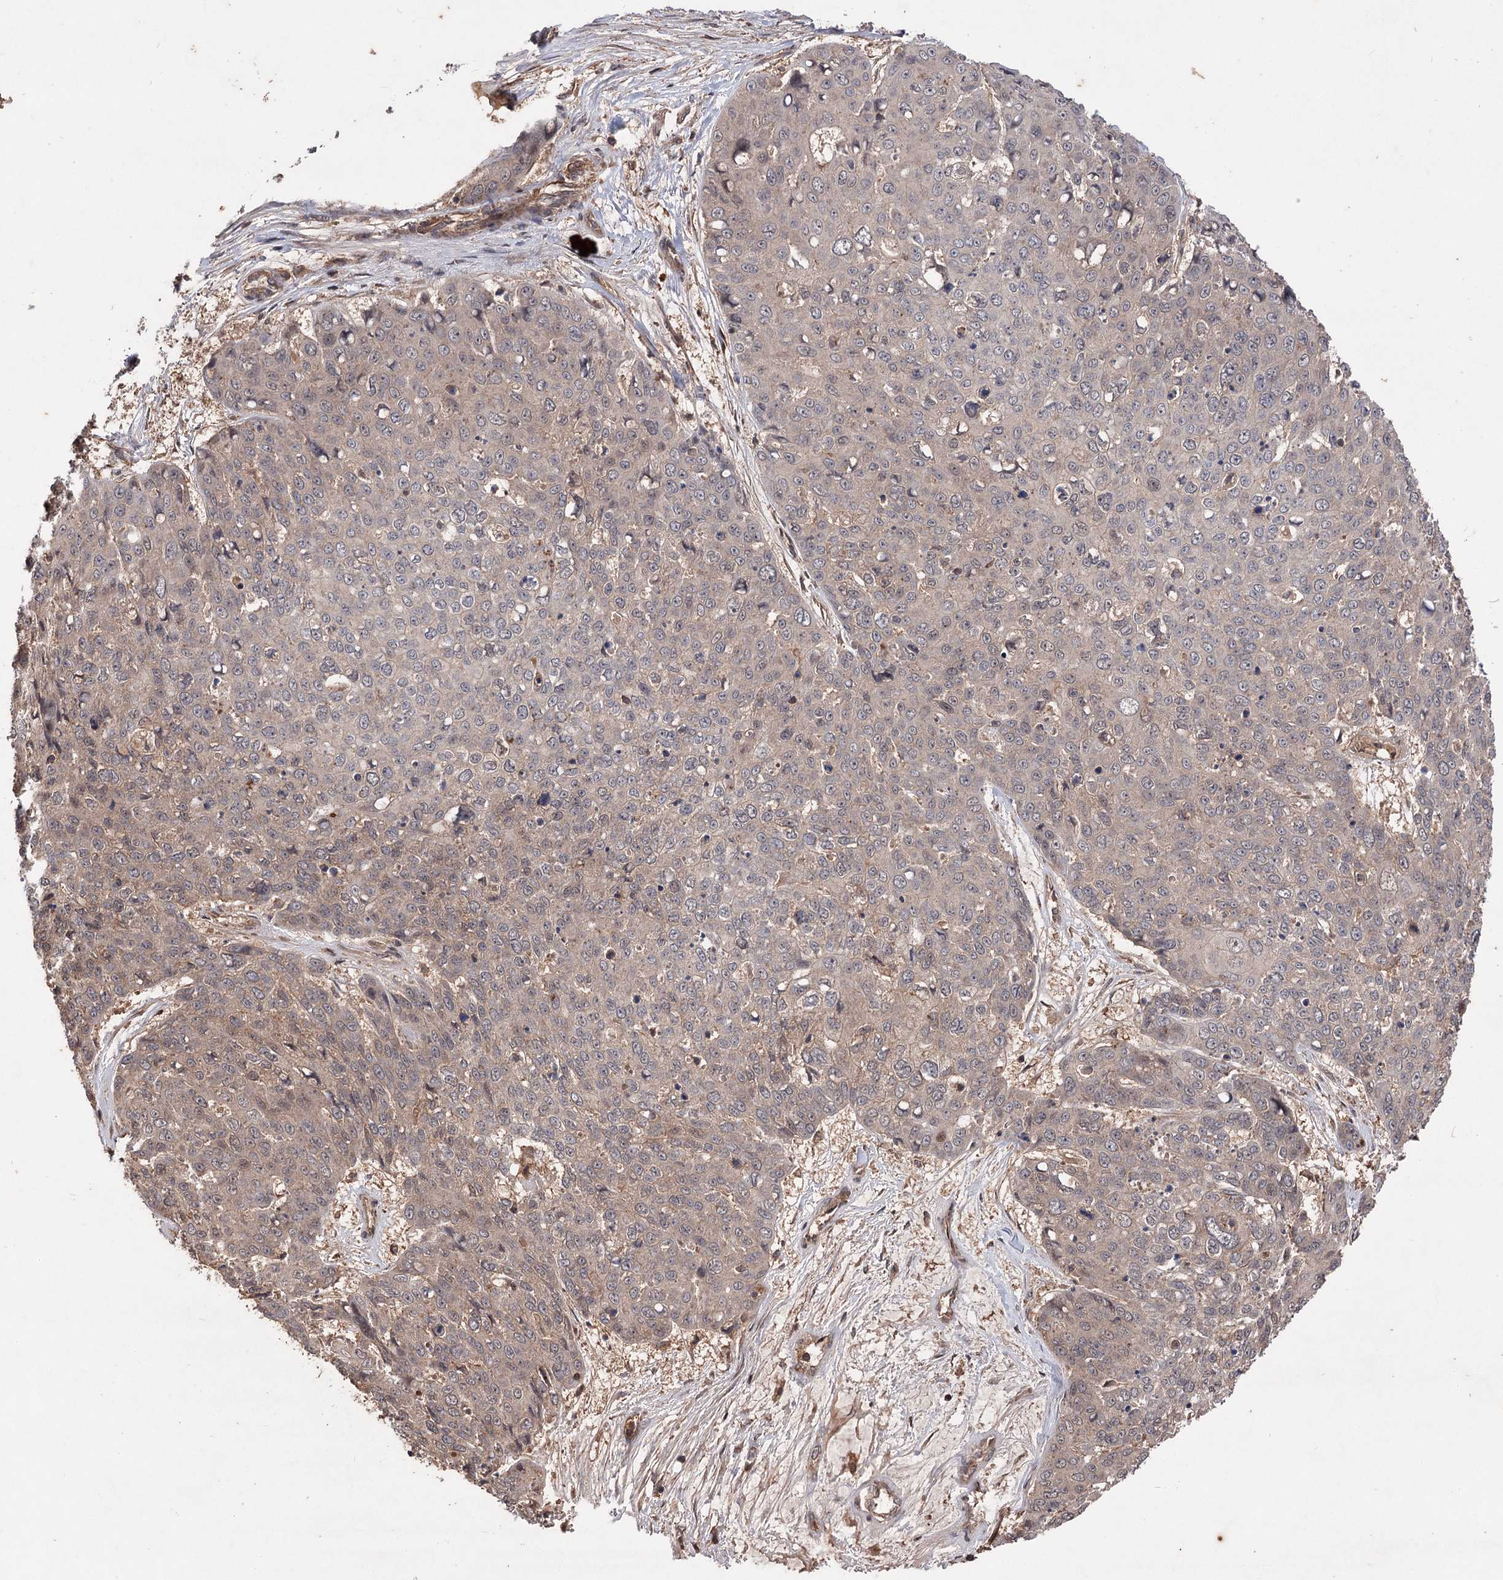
{"staining": {"intensity": "weak", "quantity": "25%-75%", "location": "cytoplasmic/membranous"}, "tissue": "skin cancer", "cell_type": "Tumor cells", "image_type": "cancer", "snomed": [{"axis": "morphology", "description": "Squamous cell carcinoma, NOS"}, {"axis": "topography", "description": "Skin"}], "caption": "There is low levels of weak cytoplasmic/membranous positivity in tumor cells of squamous cell carcinoma (skin), as demonstrated by immunohistochemical staining (brown color).", "gene": "ADK", "patient": {"sex": "male", "age": 71}}